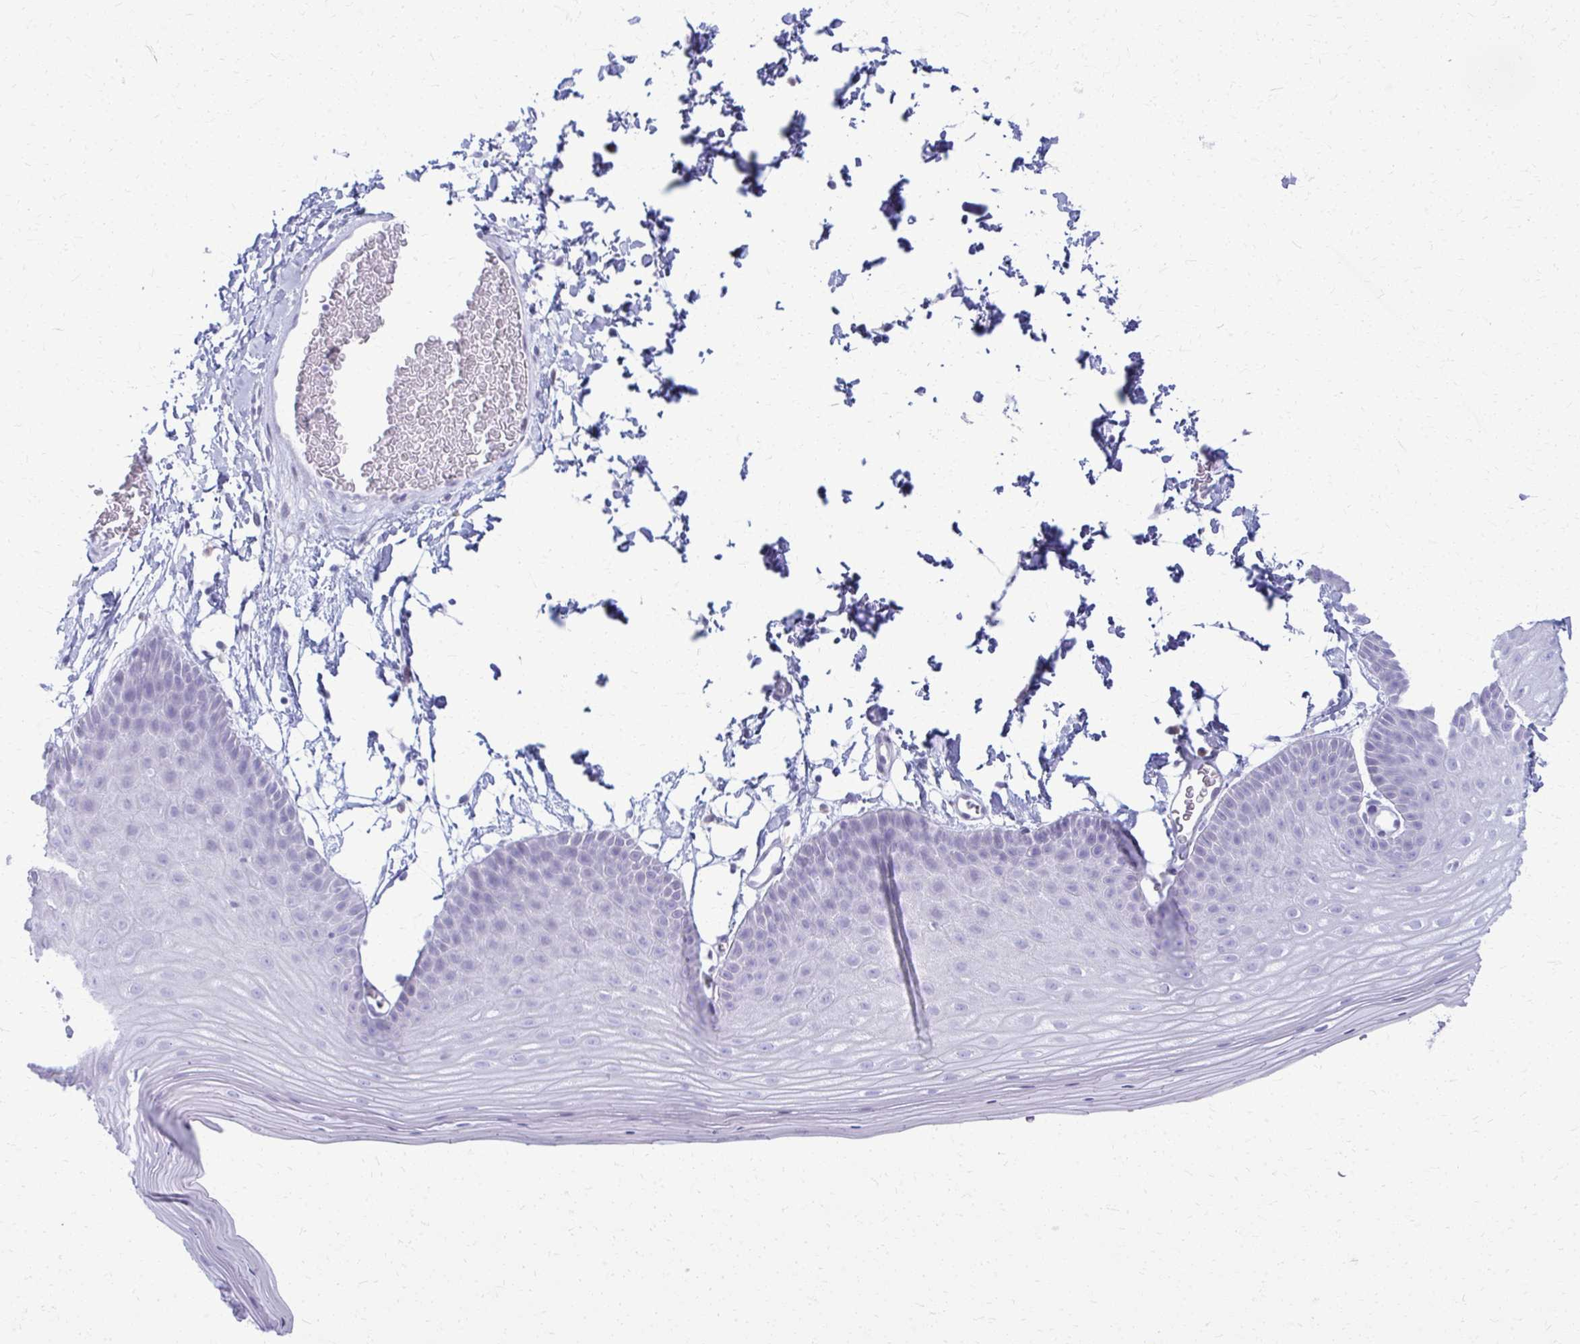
{"staining": {"intensity": "negative", "quantity": "none", "location": "none"}, "tissue": "skin", "cell_type": "Epidermal cells", "image_type": "normal", "snomed": [{"axis": "morphology", "description": "Normal tissue, NOS"}, {"axis": "topography", "description": "Anal"}], "caption": "There is no significant staining in epidermal cells of skin. (Immunohistochemistry, brightfield microscopy, high magnification).", "gene": "ACSM2A", "patient": {"sex": "male", "age": 53}}